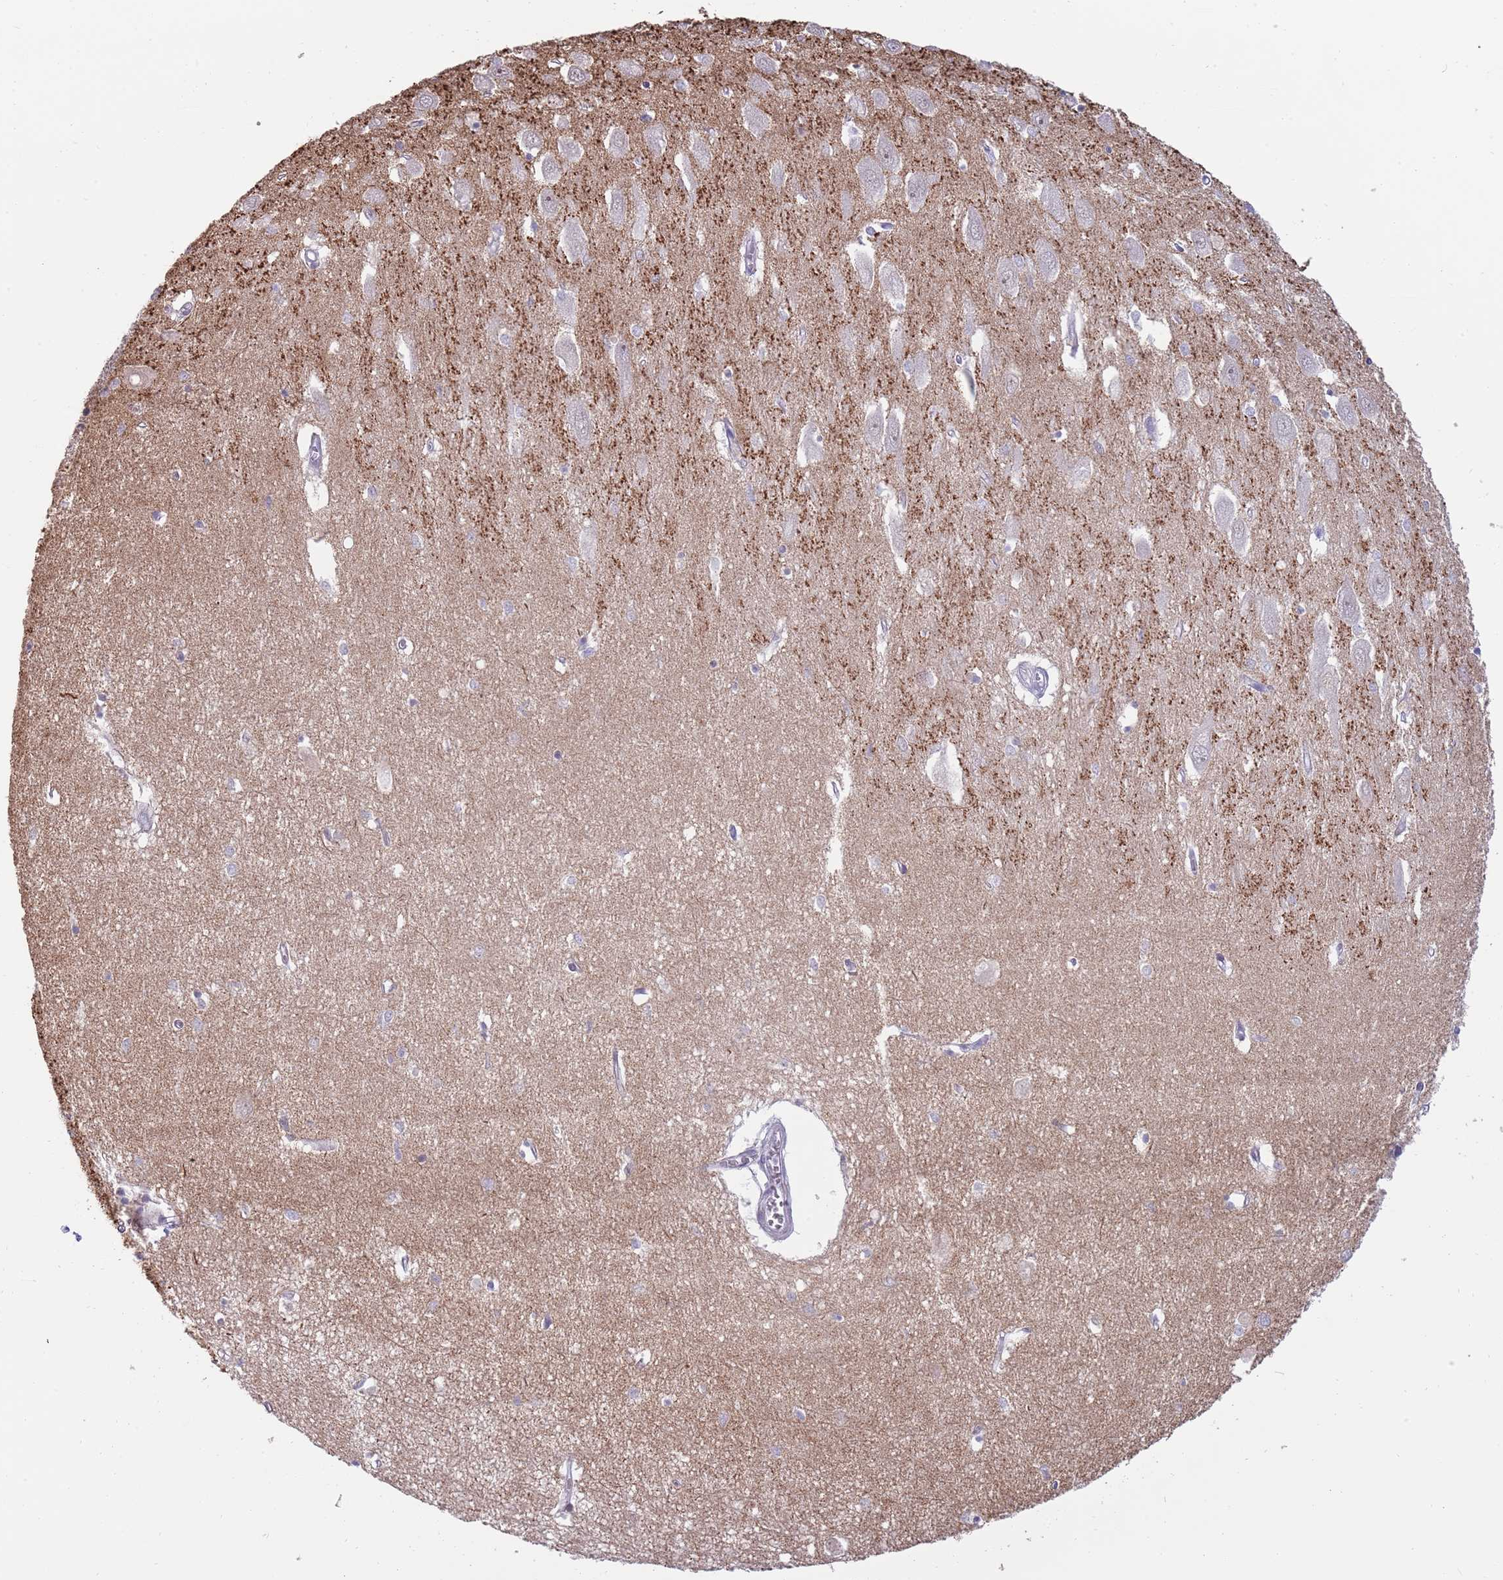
{"staining": {"intensity": "negative", "quantity": "none", "location": "none"}, "tissue": "hippocampus", "cell_type": "Glial cells", "image_type": "normal", "snomed": [{"axis": "morphology", "description": "Normal tissue, NOS"}, {"axis": "topography", "description": "Hippocampus"}], "caption": "Hippocampus was stained to show a protein in brown. There is no significant positivity in glial cells.", "gene": "KLHDC2", "patient": {"sex": "female", "age": 64}}